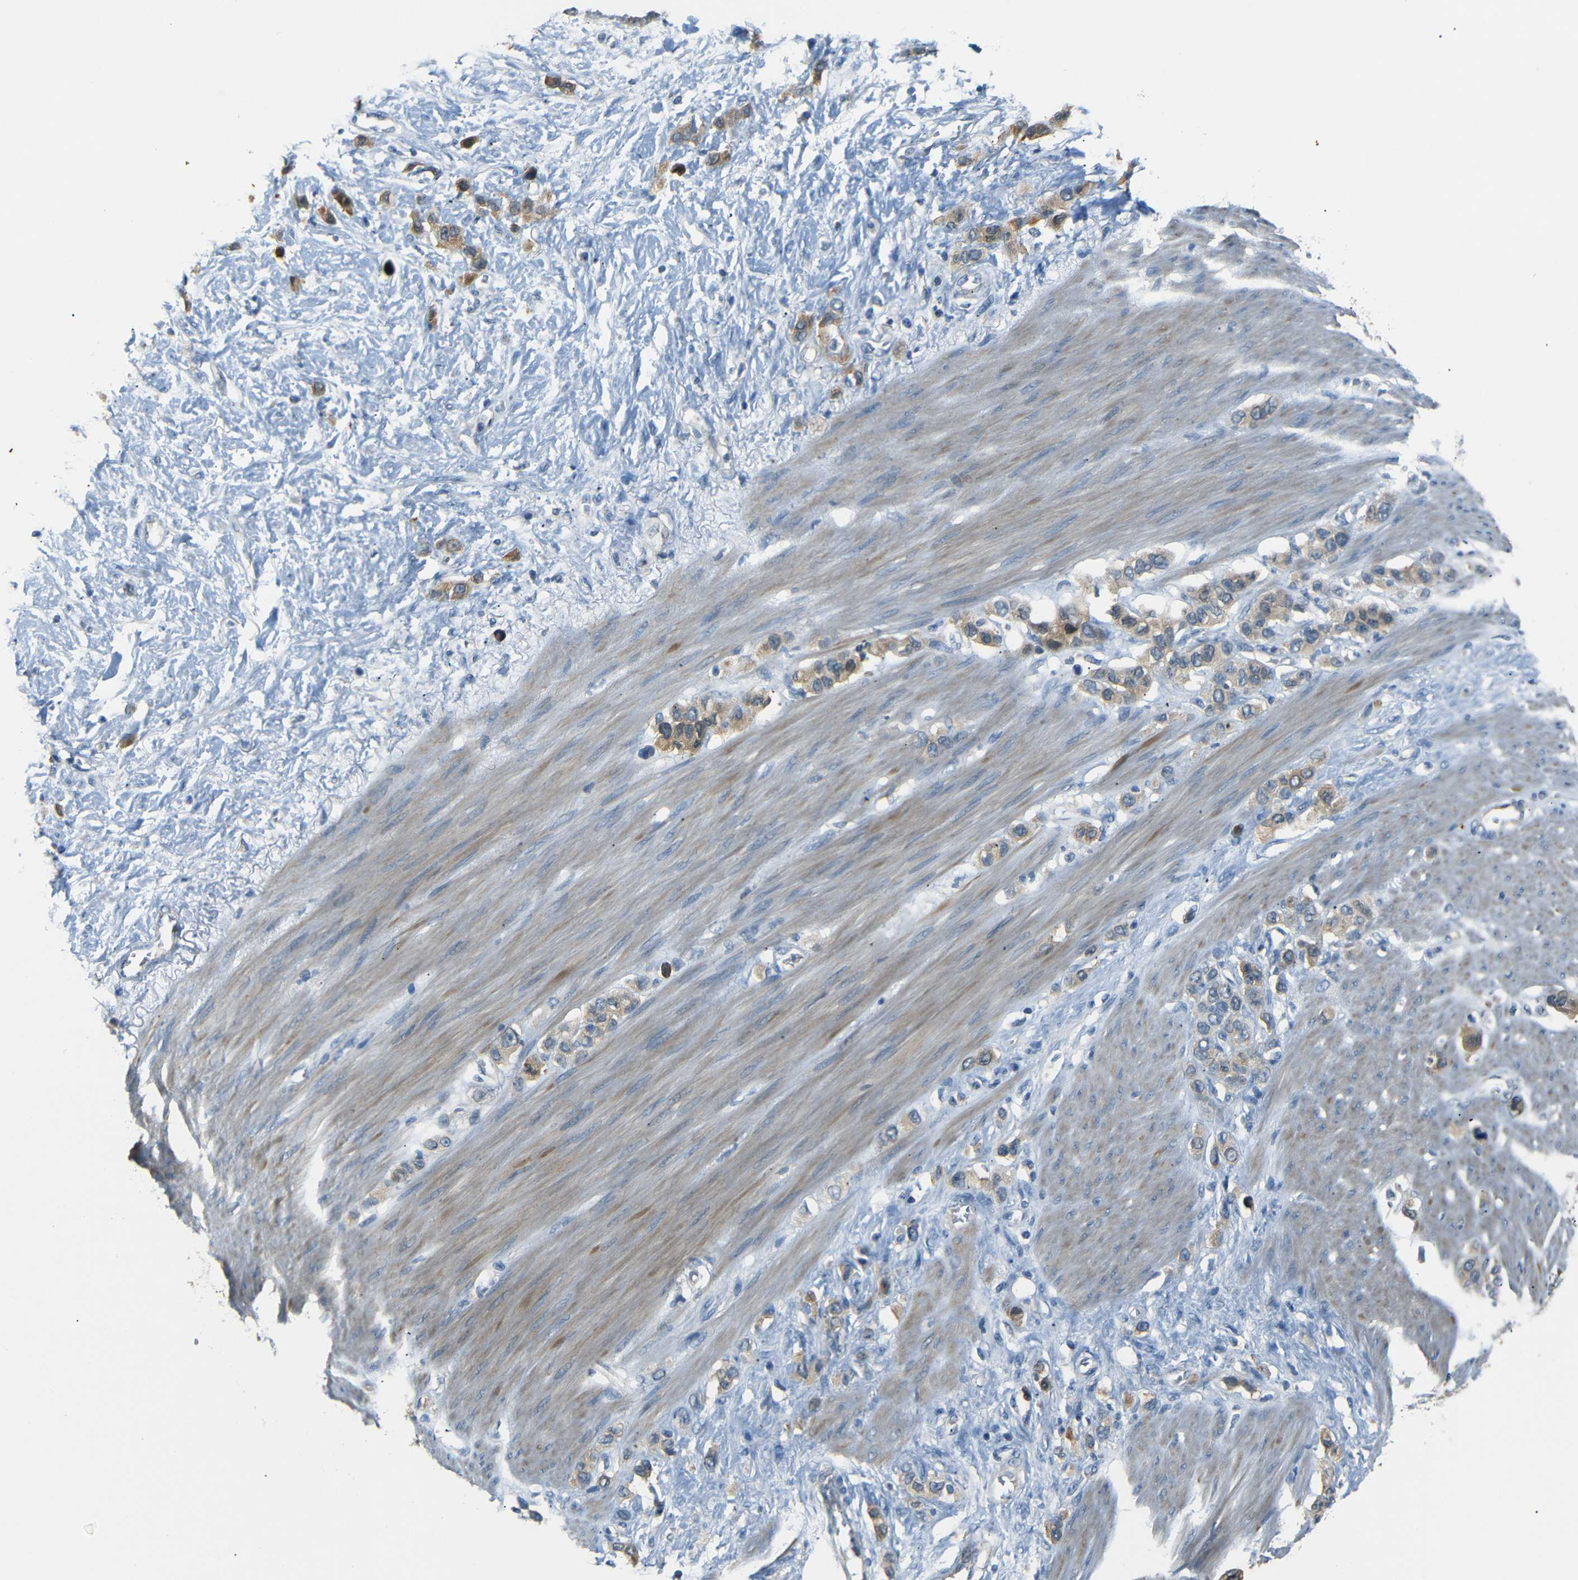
{"staining": {"intensity": "moderate", "quantity": ">75%", "location": "cytoplasmic/membranous"}, "tissue": "stomach cancer", "cell_type": "Tumor cells", "image_type": "cancer", "snomed": [{"axis": "morphology", "description": "Adenocarcinoma, NOS"}, {"axis": "morphology", "description": "Adenocarcinoma, High grade"}, {"axis": "topography", "description": "Stomach, upper"}, {"axis": "topography", "description": "Stomach, lower"}], "caption": "A medium amount of moderate cytoplasmic/membranous staining is identified in approximately >75% of tumor cells in stomach cancer tissue.", "gene": "SFN", "patient": {"sex": "female", "age": 65}}